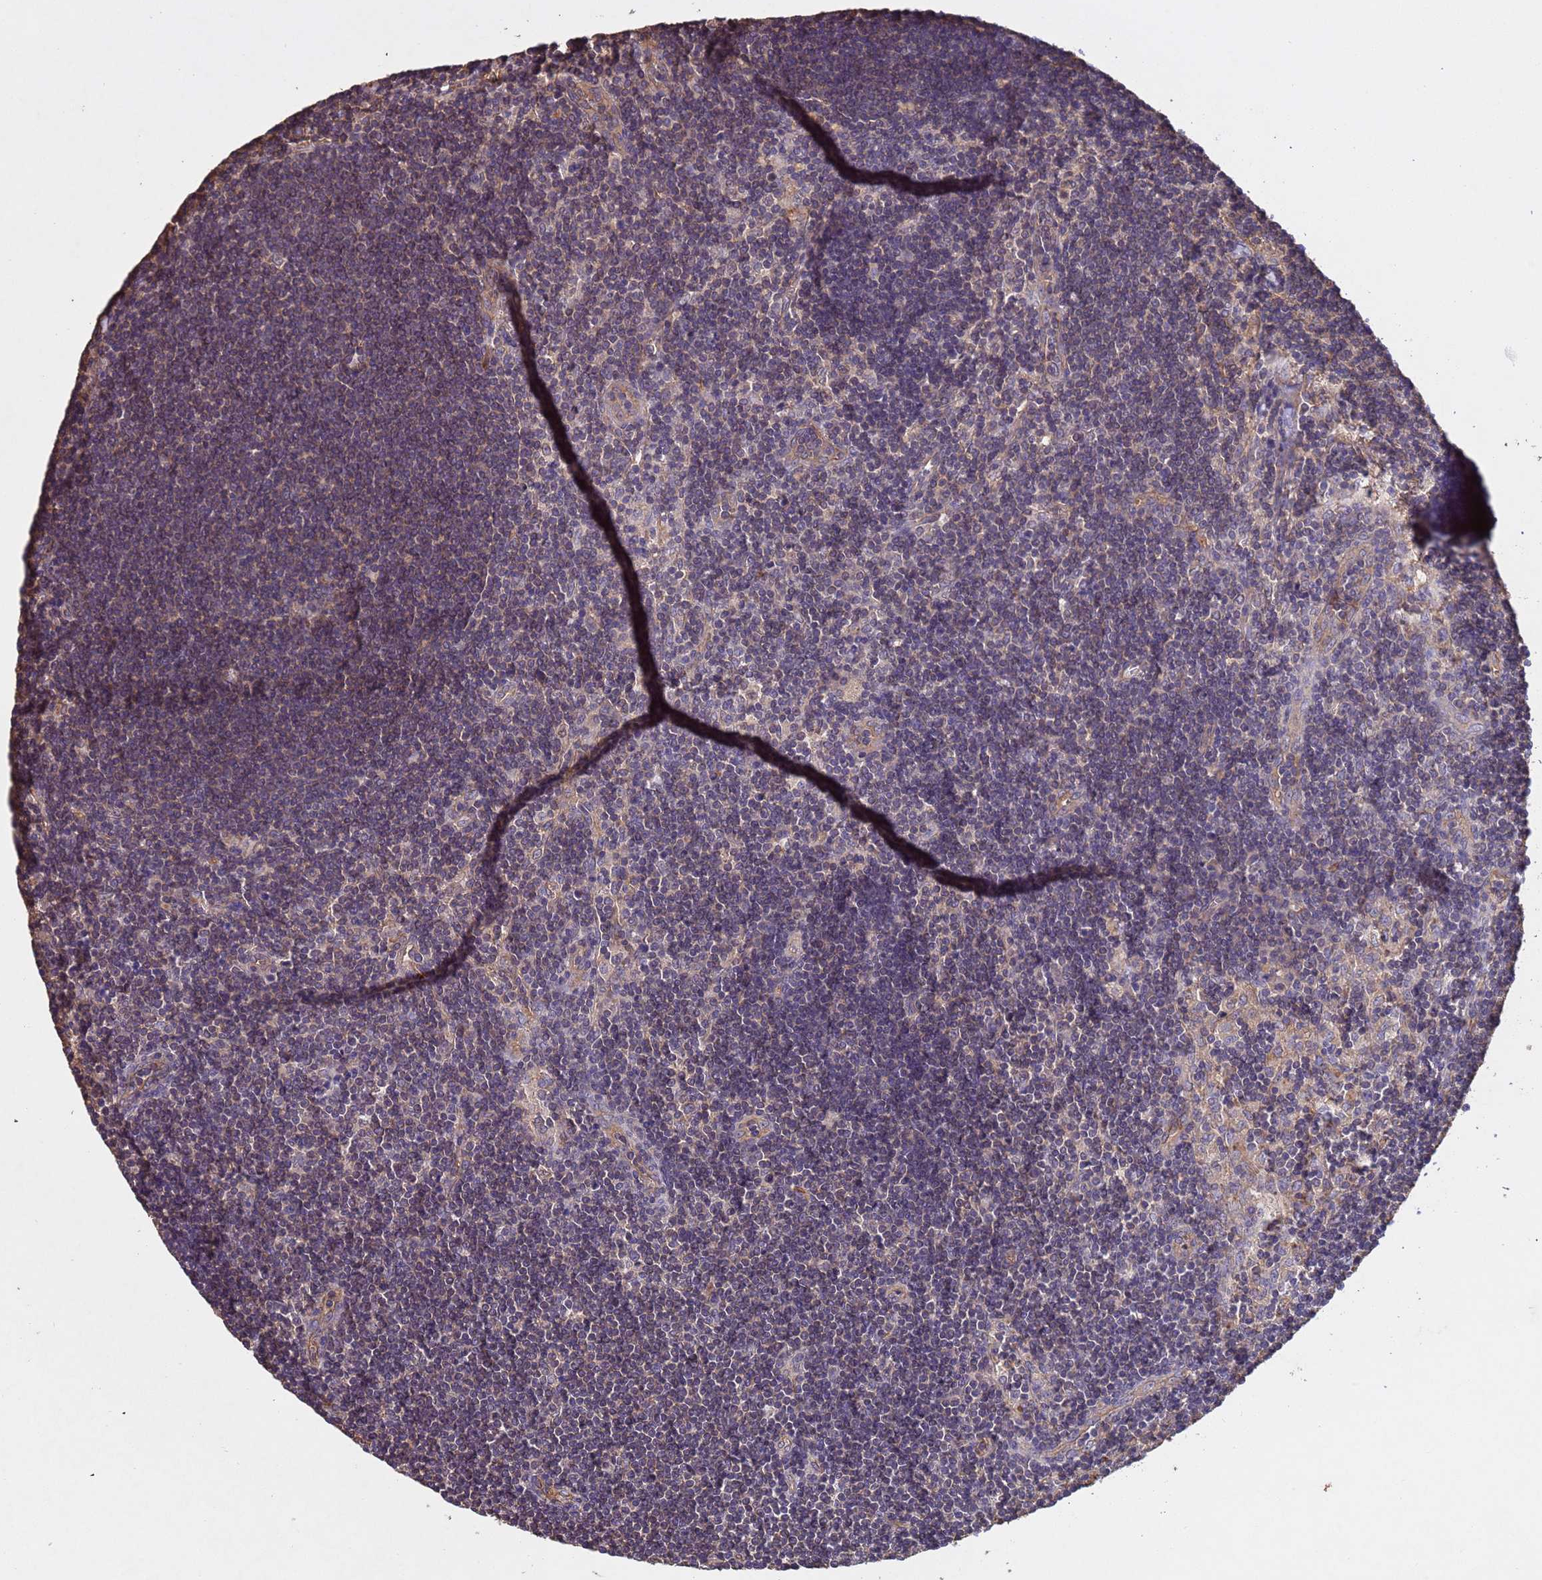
{"staining": {"intensity": "weak", "quantity": "25%-75%", "location": "cytoplasmic/membranous"}, "tissue": "lymph node", "cell_type": "Non-germinal center cells", "image_type": "normal", "snomed": [{"axis": "morphology", "description": "Normal tissue, NOS"}, {"axis": "topography", "description": "Lymph node"}], "caption": "Weak cytoplasmic/membranous positivity is present in approximately 25%-75% of non-germinal center cells in unremarkable lymph node.", "gene": "MTX3", "patient": {"sex": "male", "age": 24}}